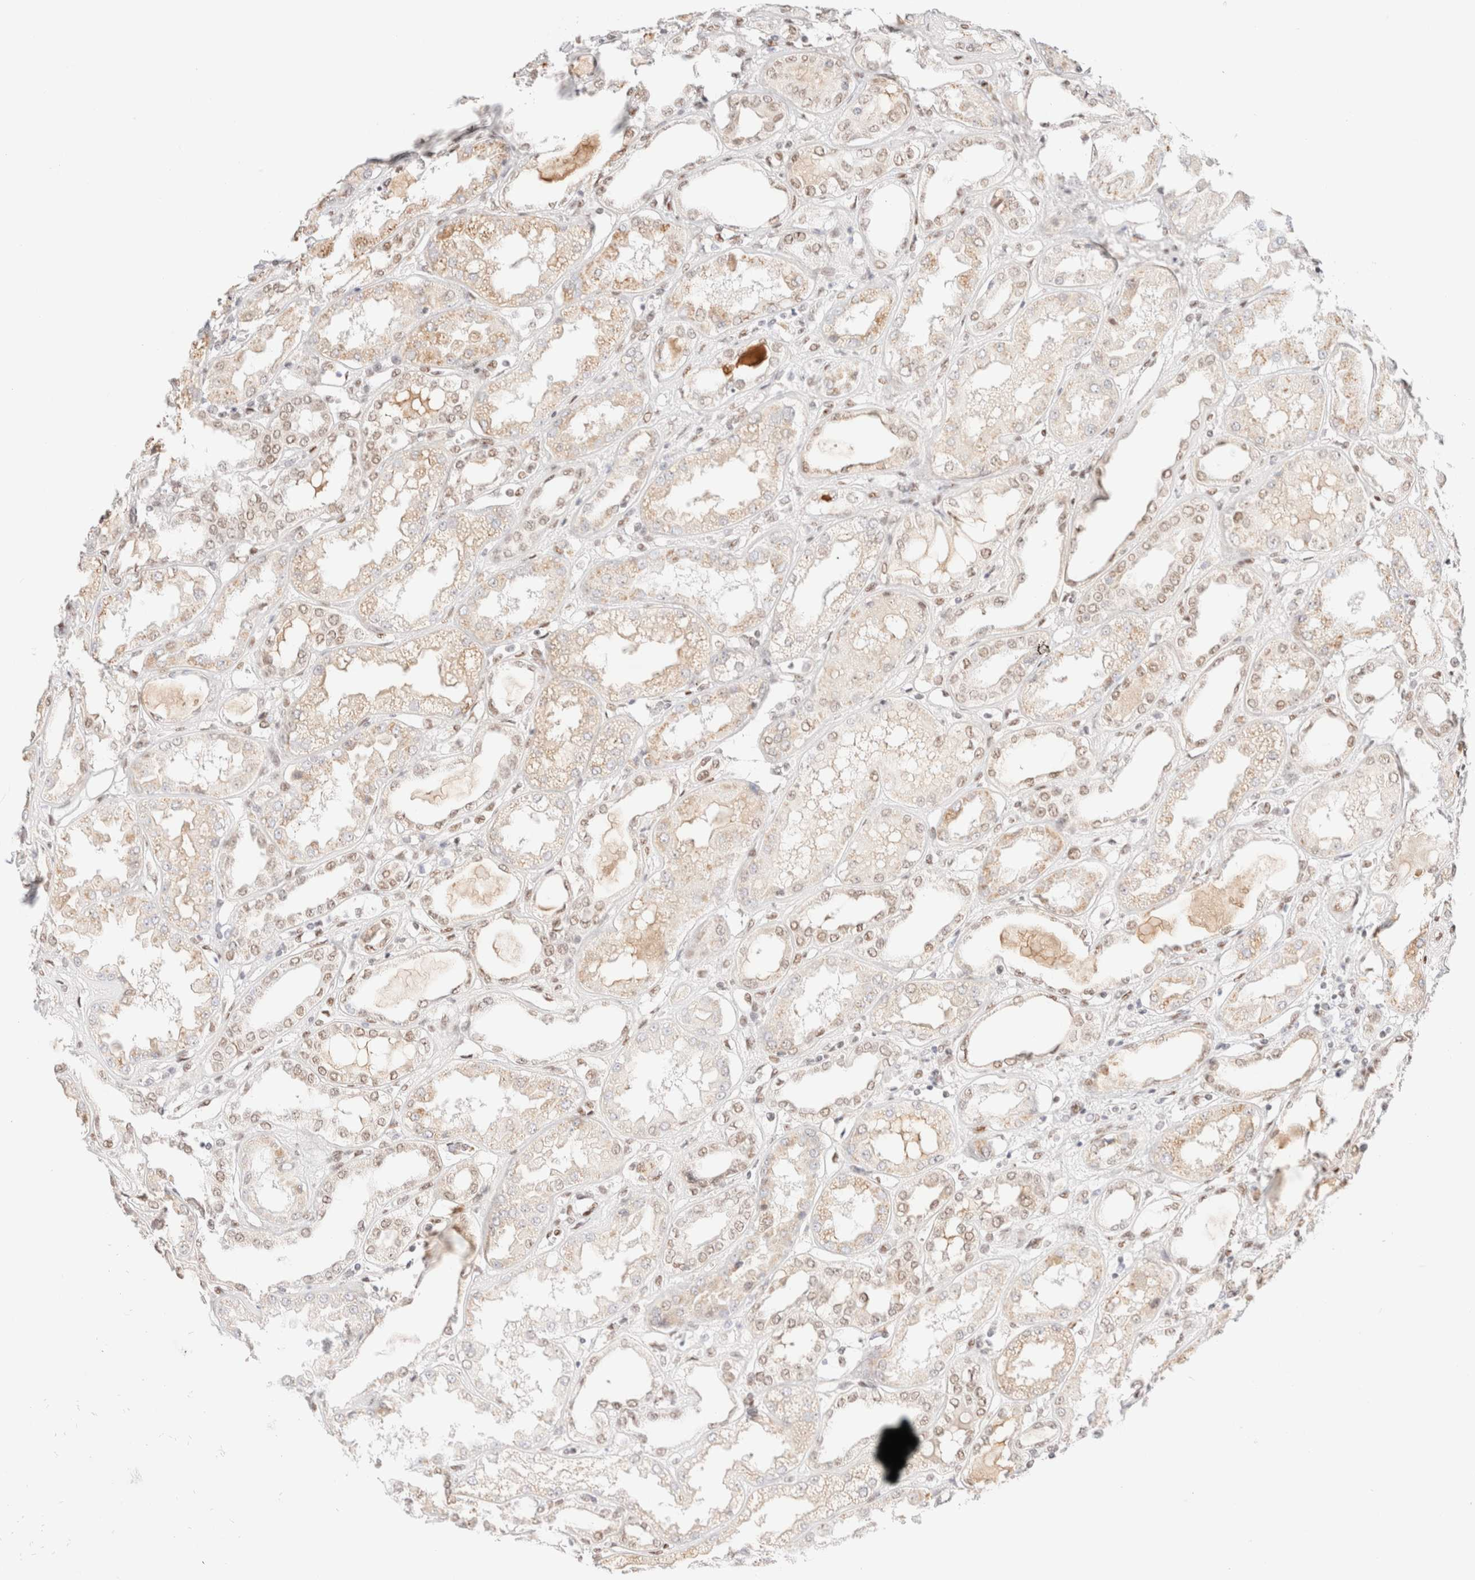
{"staining": {"intensity": "moderate", "quantity": ">75%", "location": "cytoplasmic/membranous"}, "tissue": "kidney", "cell_type": "Cells in glomeruli", "image_type": "normal", "snomed": [{"axis": "morphology", "description": "Normal tissue, NOS"}, {"axis": "topography", "description": "Kidney"}], "caption": "The immunohistochemical stain highlights moderate cytoplasmic/membranous positivity in cells in glomeruli of normal kidney. Nuclei are stained in blue.", "gene": "CIC", "patient": {"sex": "female", "age": 56}}